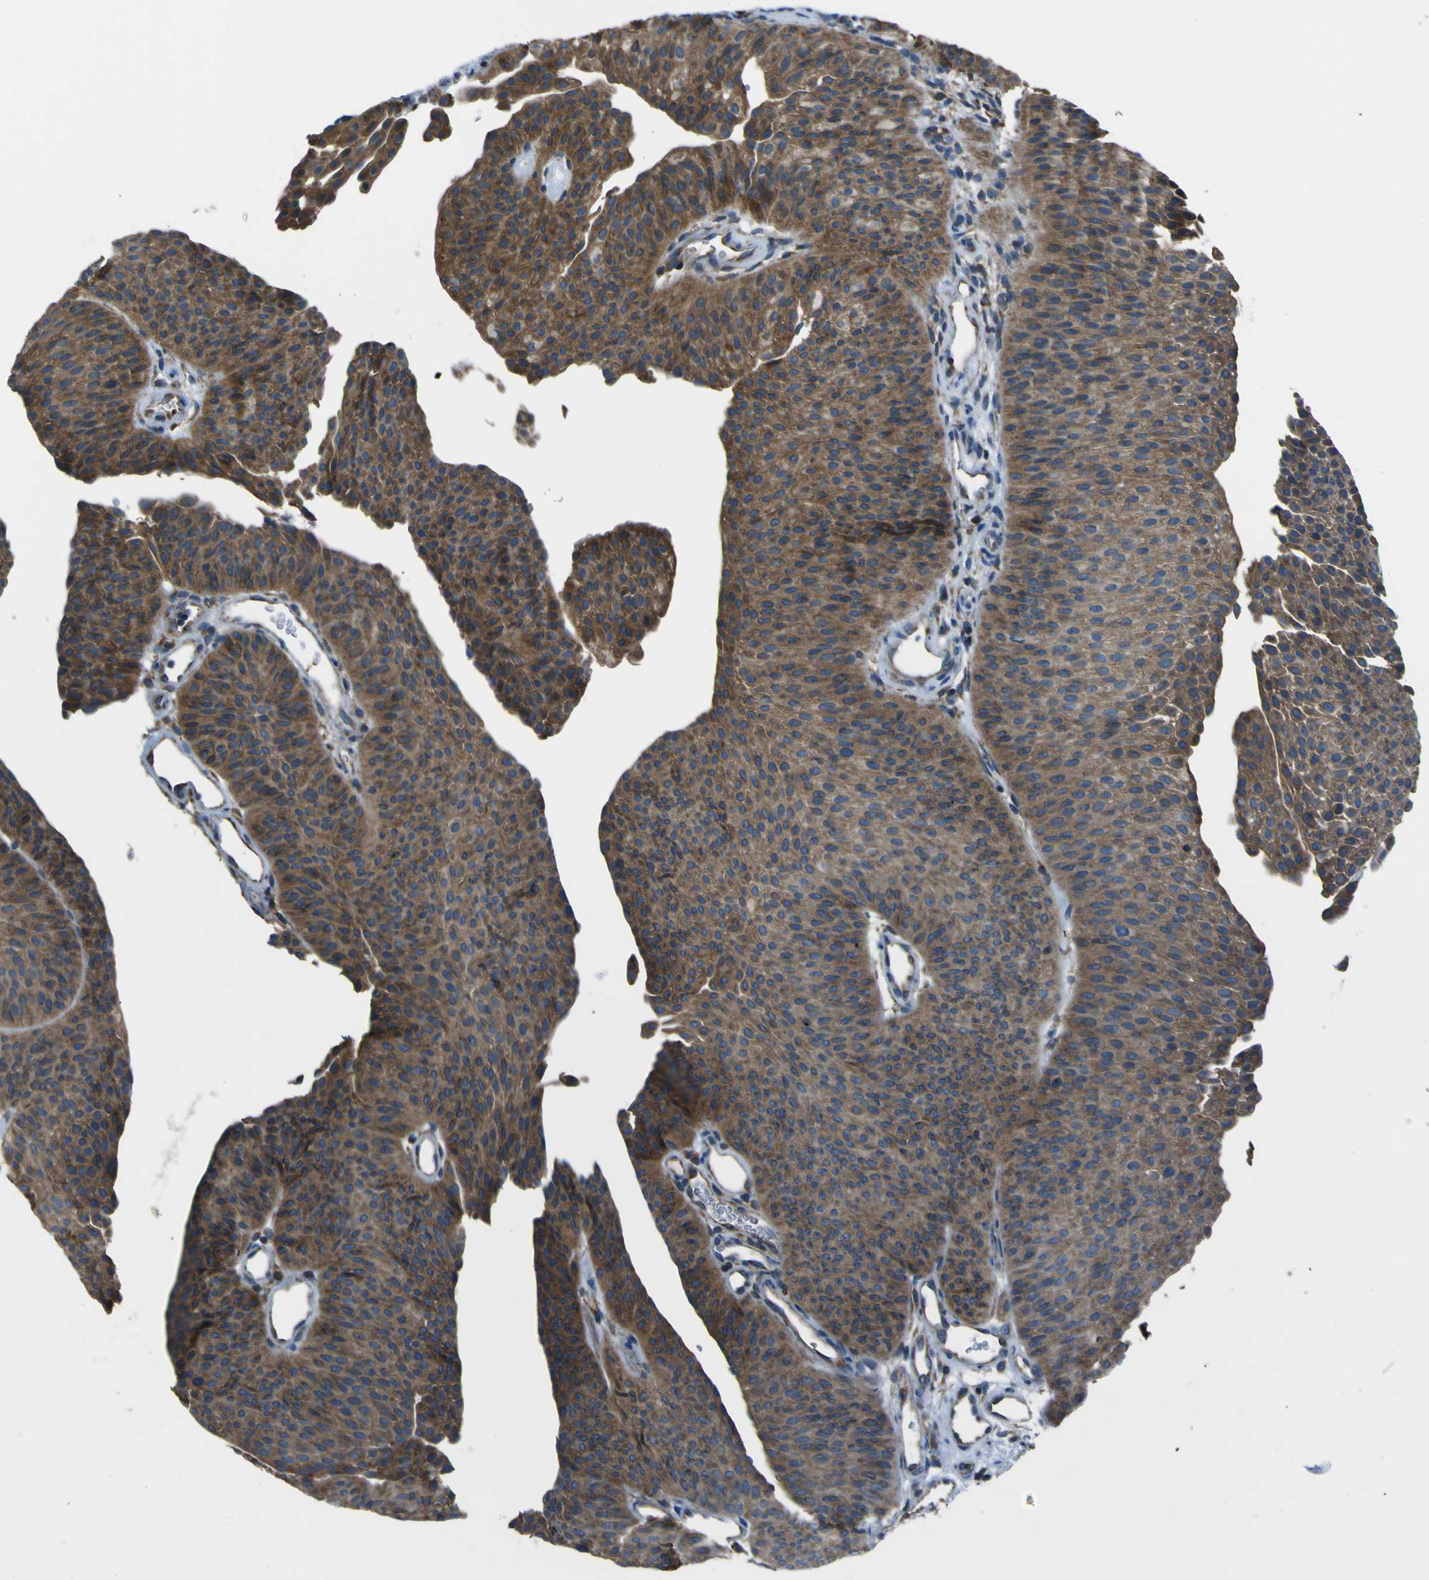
{"staining": {"intensity": "strong", "quantity": ">75%", "location": "cytoplasmic/membranous"}, "tissue": "urothelial cancer", "cell_type": "Tumor cells", "image_type": "cancer", "snomed": [{"axis": "morphology", "description": "Urothelial carcinoma, Low grade"}, {"axis": "topography", "description": "Urinary bladder"}], "caption": "Tumor cells display high levels of strong cytoplasmic/membranous positivity in about >75% of cells in urothelial cancer.", "gene": "STIM1", "patient": {"sex": "female", "age": 60}}